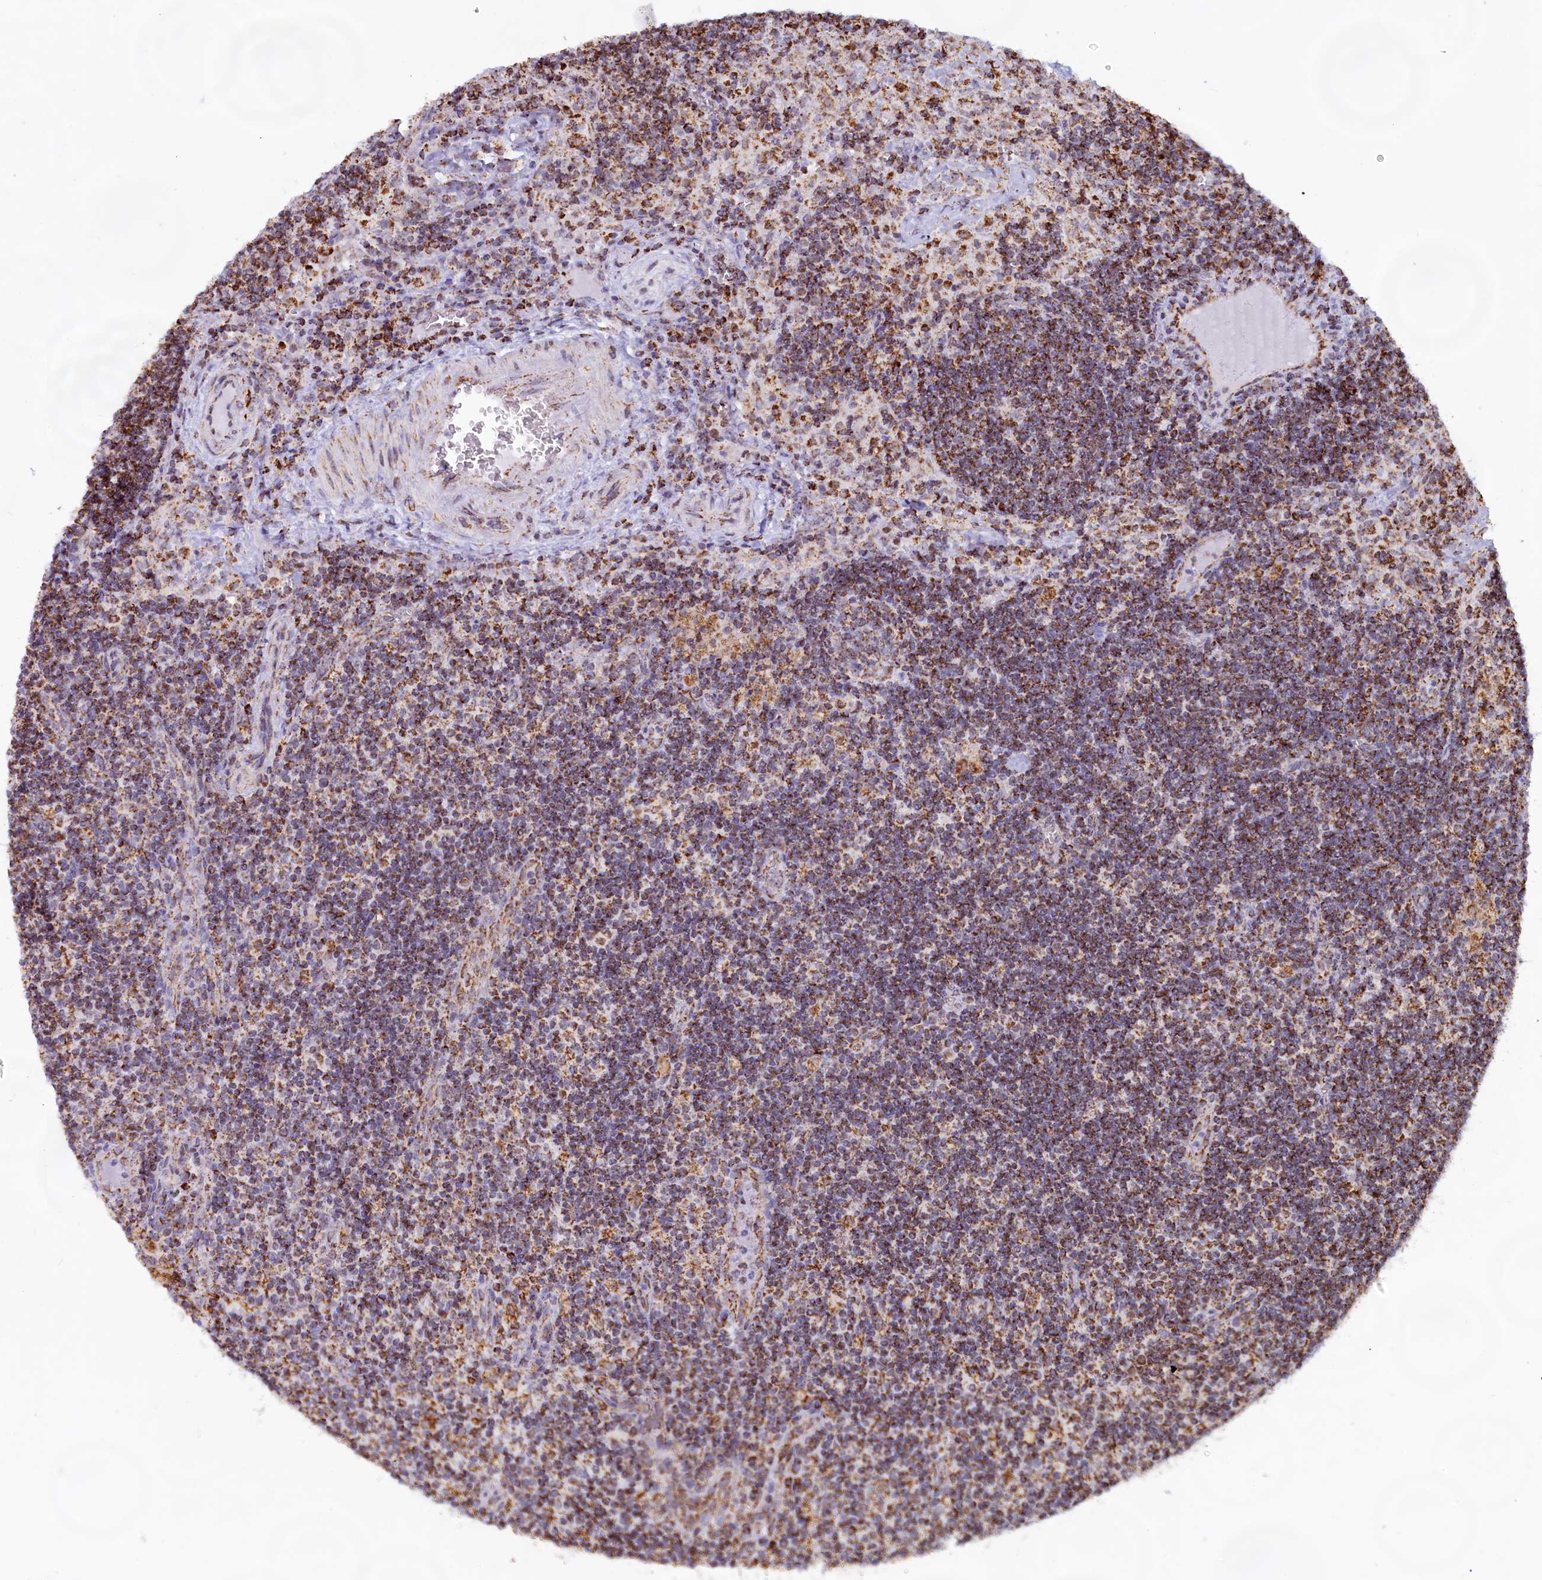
{"staining": {"intensity": "moderate", "quantity": "25%-75%", "location": "cytoplasmic/membranous"}, "tissue": "lymph node", "cell_type": "Germinal center cells", "image_type": "normal", "snomed": [{"axis": "morphology", "description": "Normal tissue, NOS"}, {"axis": "topography", "description": "Lymph node"}], "caption": "Germinal center cells exhibit medium levels of moderate cytoplasmic/membranous expression in approximately 25%-75% of cells in benign lymph node. The staining was performed using DAB to visualize the protein expression in brown, while the nuclei were stained in blue with hematoxylin (Magnification: 20x).", "gene": "C1D", "patient": {"sex": "male", "age": 58}}